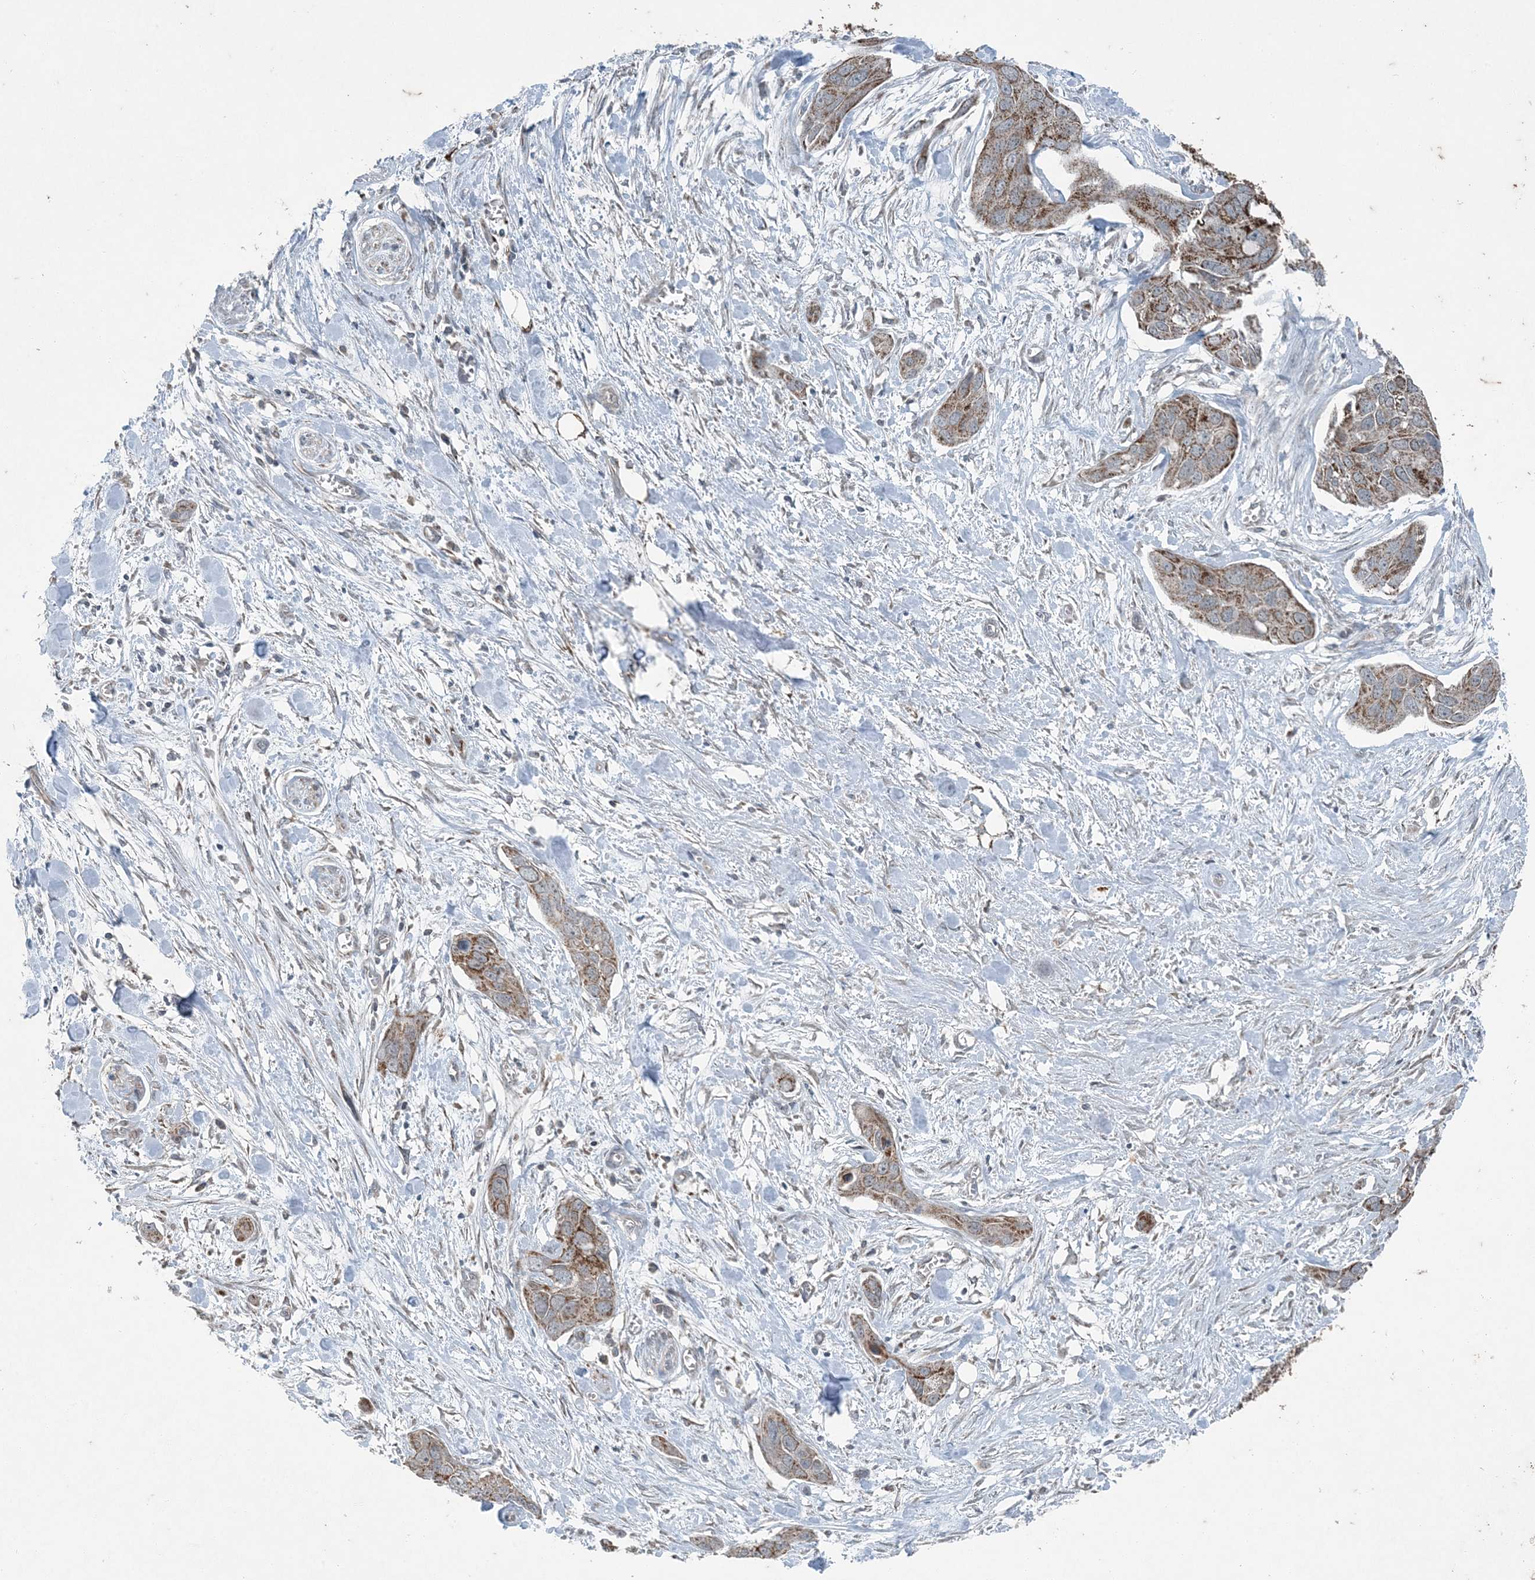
{"staining": {"intensity": "moderate", "quantity": ">75%", "location": "cytoplasmic/membranous"}, "tissue": "pancreatic cancer", "cell_type": "Tumor cells", "image_type": "cancer", "snomed": [{"axis": "morphology", "description": "Adenocarcinoma, NOS"}, {"axis": "topography", "description": "Pancreas"}], "caption": "About >75% of tumor cells in human pancreatic cancer show moderate cytoplasmic/membranous protein expression as visualized by brown immunohistochemical staining.", "gene": "PC", "patient": {"sex": "female", "age": 60}}